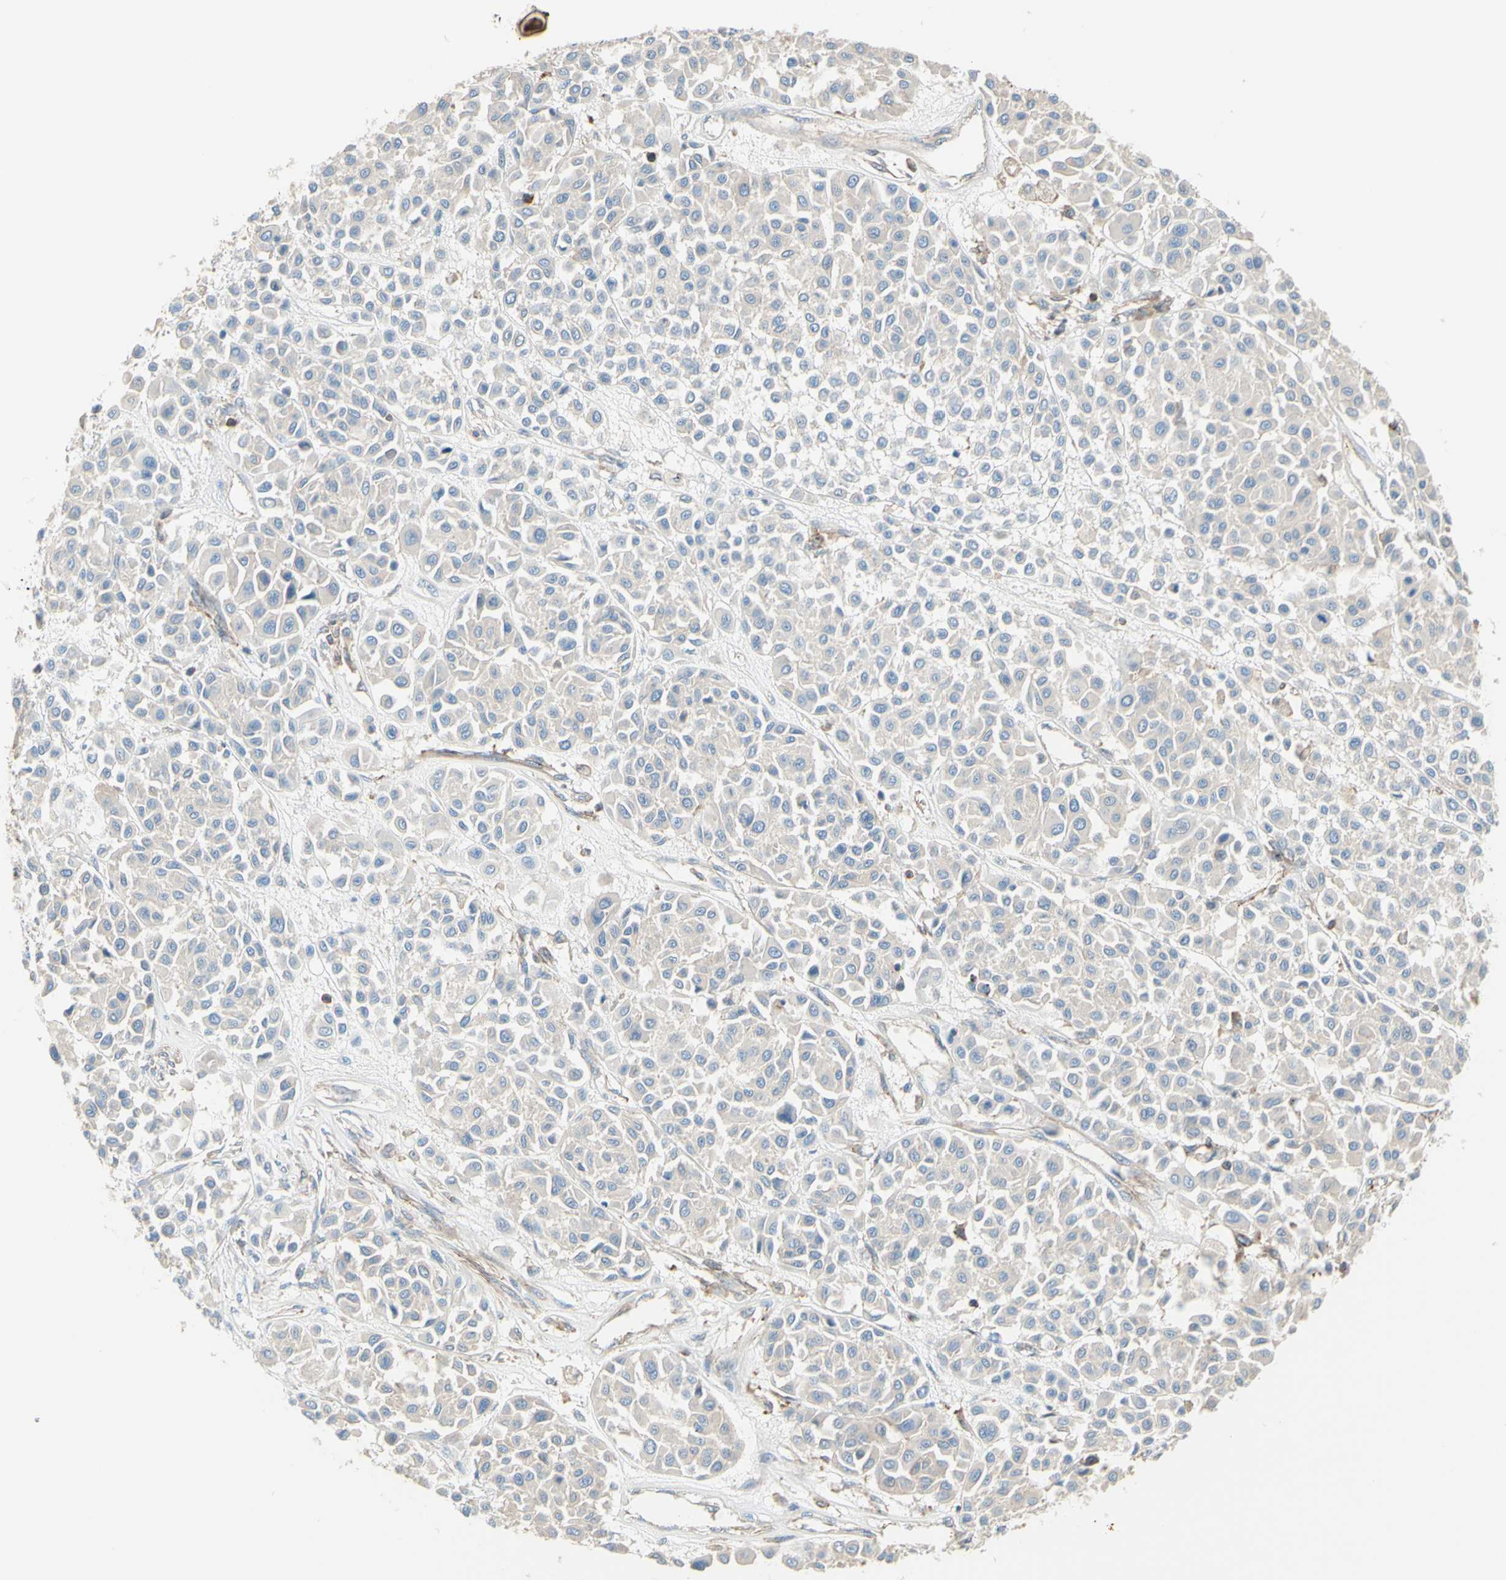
{"staining": {"intensity": "negative", "quantity": "none", "location": "none"}, "tissue": "melanoma", "cell_type": "Tumor cells", "image_type": "cancer", "snomed": [{"axis": "morphology", "description": "Malignant melanoma, Metastatic site"}, {"axis": "topography", "description": "Soft tissue"}], "caption": "Immunohistochemistry (IHC) photomicrograph of neoplastic tissue: melanoma stained with DAB demonstrates no significant protein positivity in tumor cells.", "gene": "SEMA4C", "patient": {"sex": "male", "age": 41}}